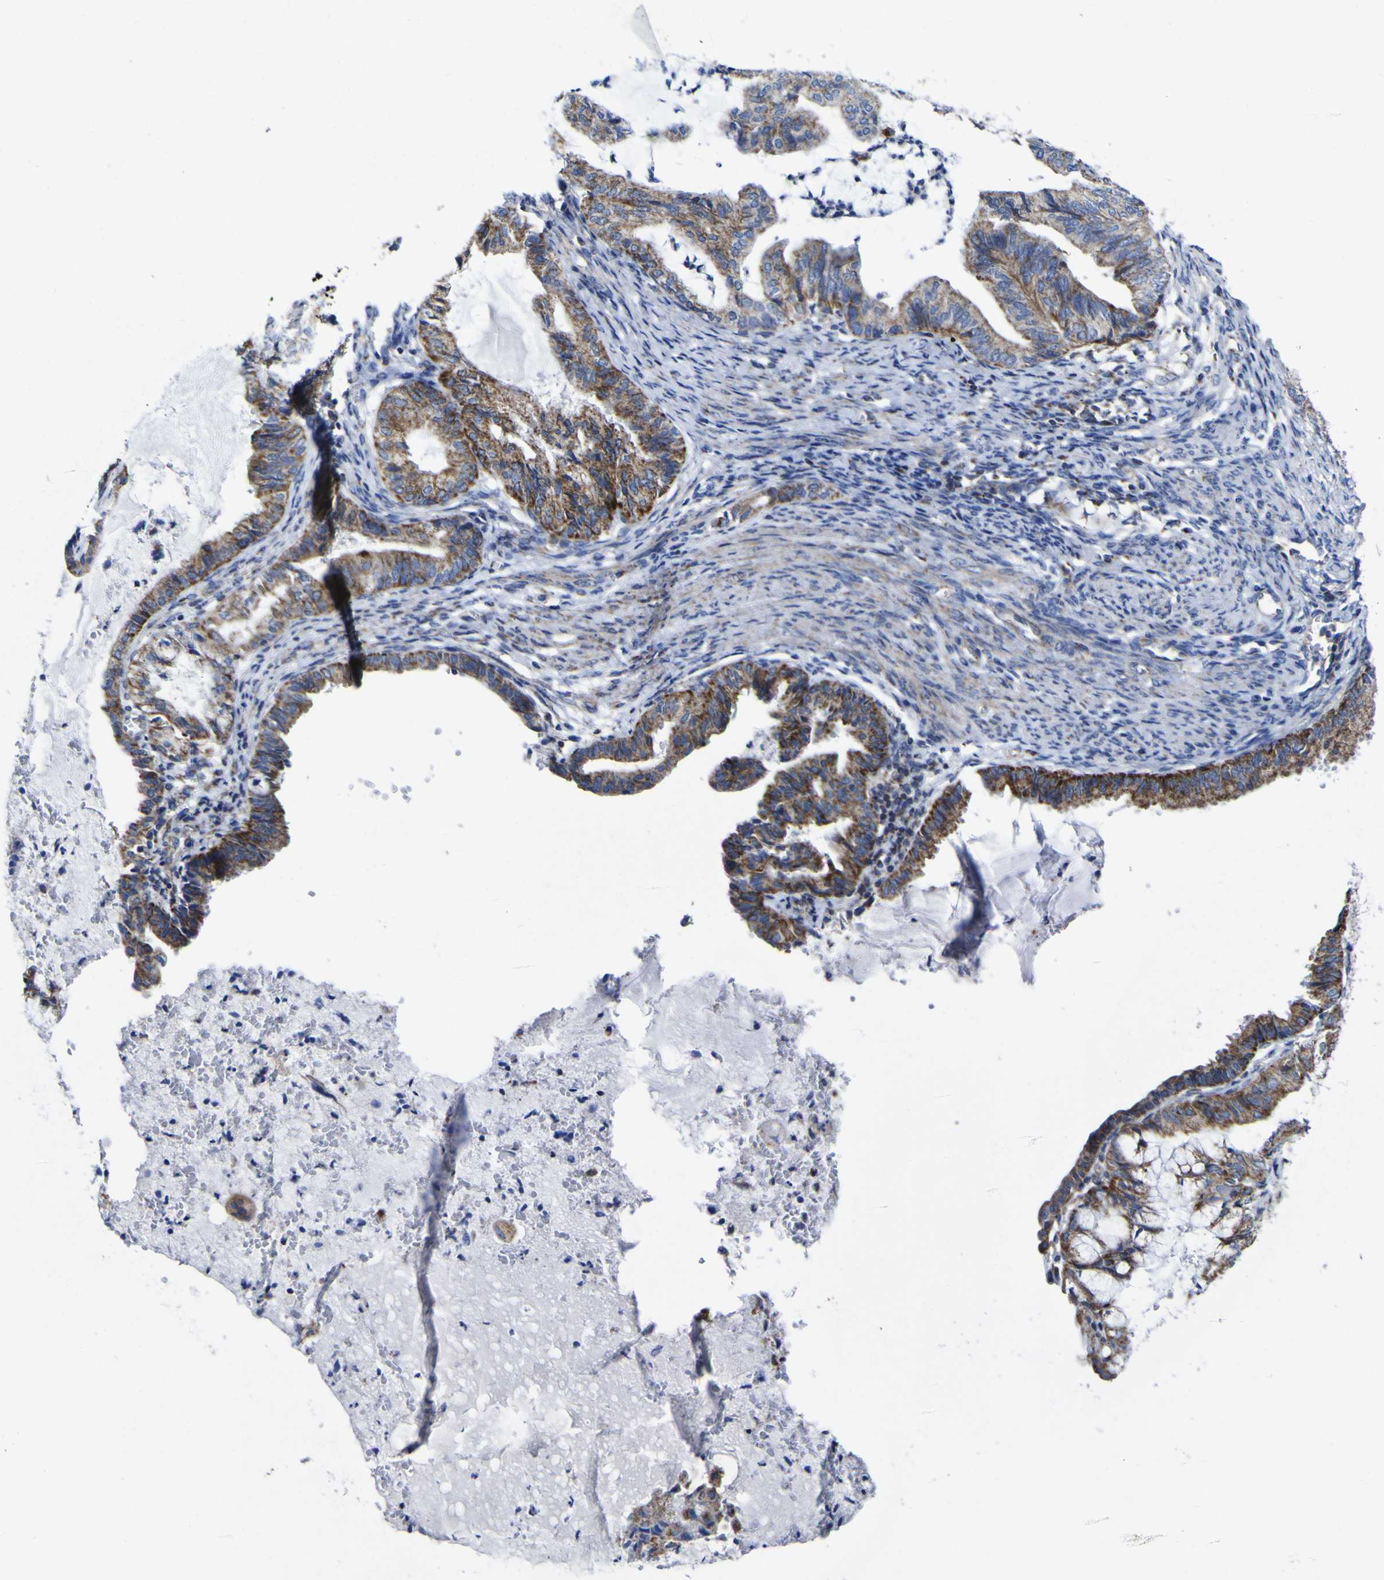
{"staining": {"intensity": "moderate", "quantity": ">75%", "location": "cytoplasmic/membranous"}, "tissue": "endometrial cancer", "cell_type": "Tumor cells", "image_type": "cancer", "snomed": [{"axis": "morphology", "description": "Adenocarcinoma, NOS"}, {"axis": "topography", "description": "Endometrium"}], "caption": "IHC (DAB (3,3'-diaminobenzidine)) staining of human adenocarcinoma (endometrial) demonstrates moderate cytoplasmic/membranous protein positivity in approximately >75% of tumor cells. The protein is stained brown, and the nuclei are stained in blue (DAB IHC with brightfield microscopy, high magnification).", "gene": "CCDC90B", "patient": {"sex": "female", "age": 86}}